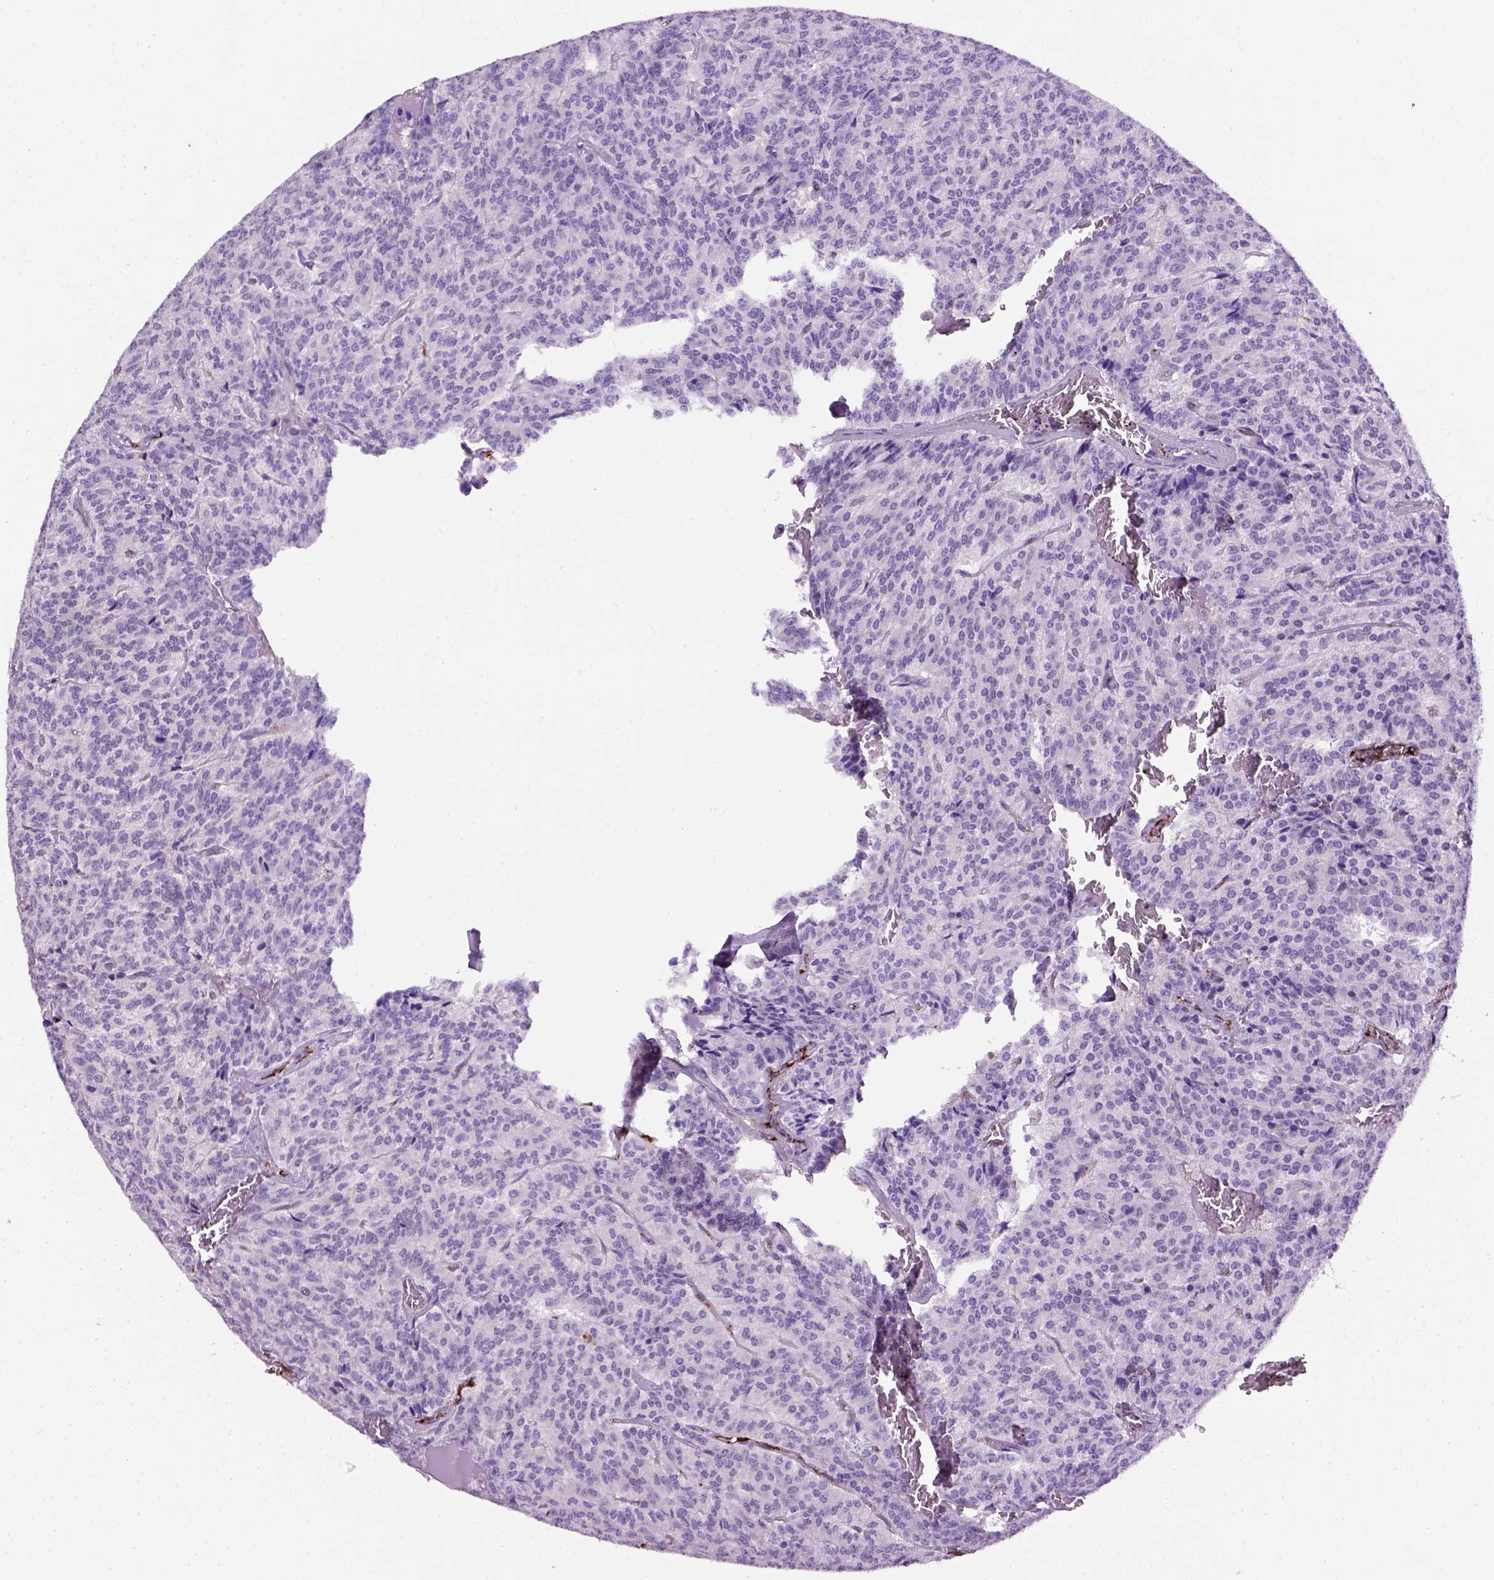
{"staining": {"intensity": "negative", "quantity": "none", "location": "none"}, "tissue": "carcinoid", "cell_type": "Tumor cells", "image_type": "cancer", "snomed": [{"axis": "morphology", "description": "Carcinoid, malignant, NOS"}, {"axis": "topography", "description": "Lung"}], "caption": "IHC of carcinoid (malignant) shows no staining in tumor cells. (Stains: DAB IHC with hematoxylin counter stain, Microscopy: brightfield microscopy at high magnification).", "gene": "VWF", "patient": {"sex": "male", "age": 70}}